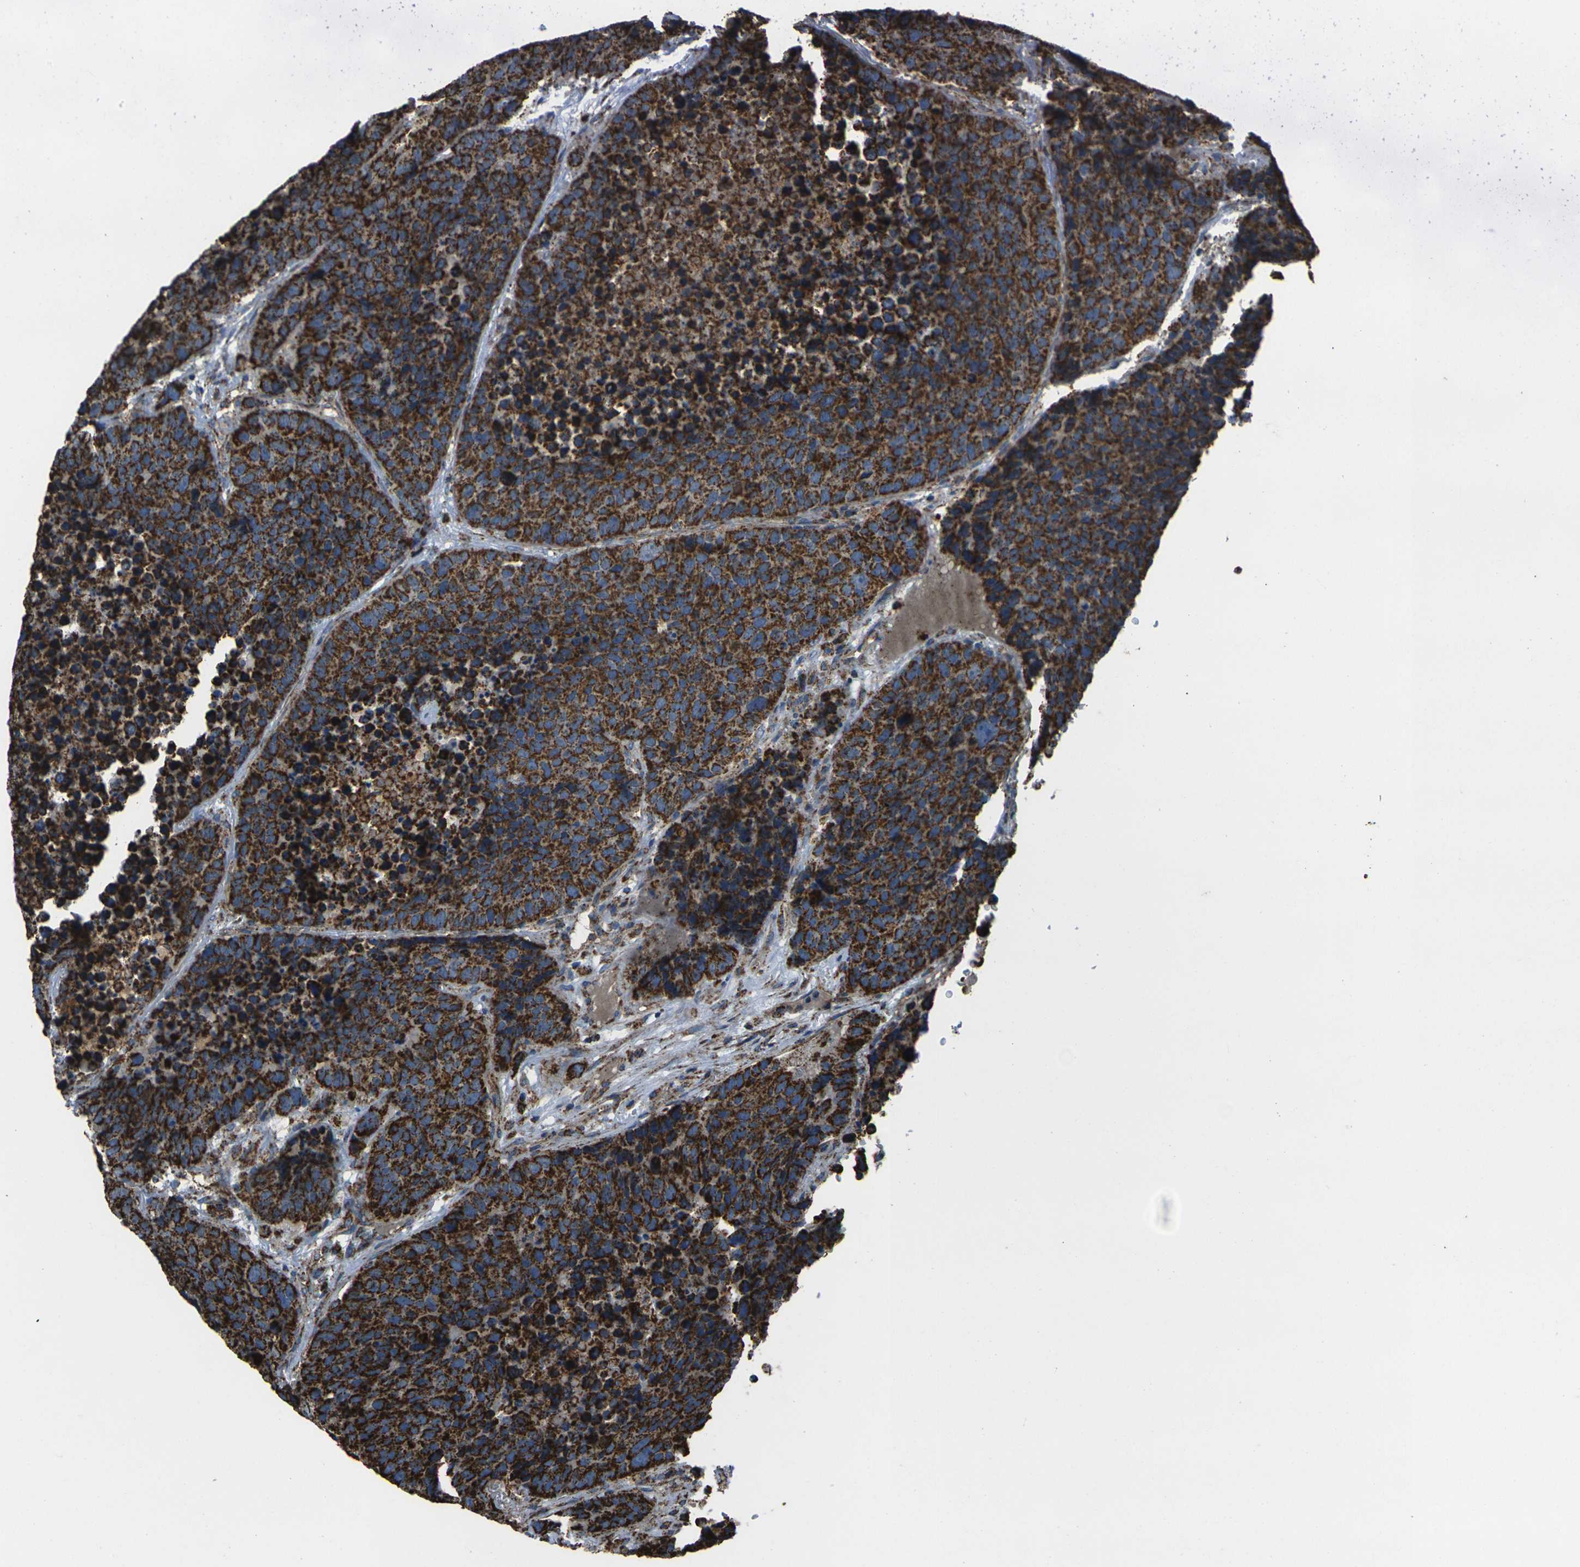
{"staining": {"intensity": "strong", "quantity": ">75%", "location": "cytoplasmic/membranous"}, "tissue": "carcinoid", "cell_type": "Tumor cells", "image_type": "cancer", "snomed": [{"axis": "morphology", "description": "Carcinoid, malignant, NOS"}, {"axis": "topography", "description": "Lung"}], "caption": "Strong cytoplasmic/membranous staining is present in approximately >75% of tumor cells in malignant carcinoid. Immunohistochemistry (ihc) stains the protein of interest in brown and the nuclei are stained blue.", "gene": "KLHL5", "patient": {"sex": "male", "age": 60}}